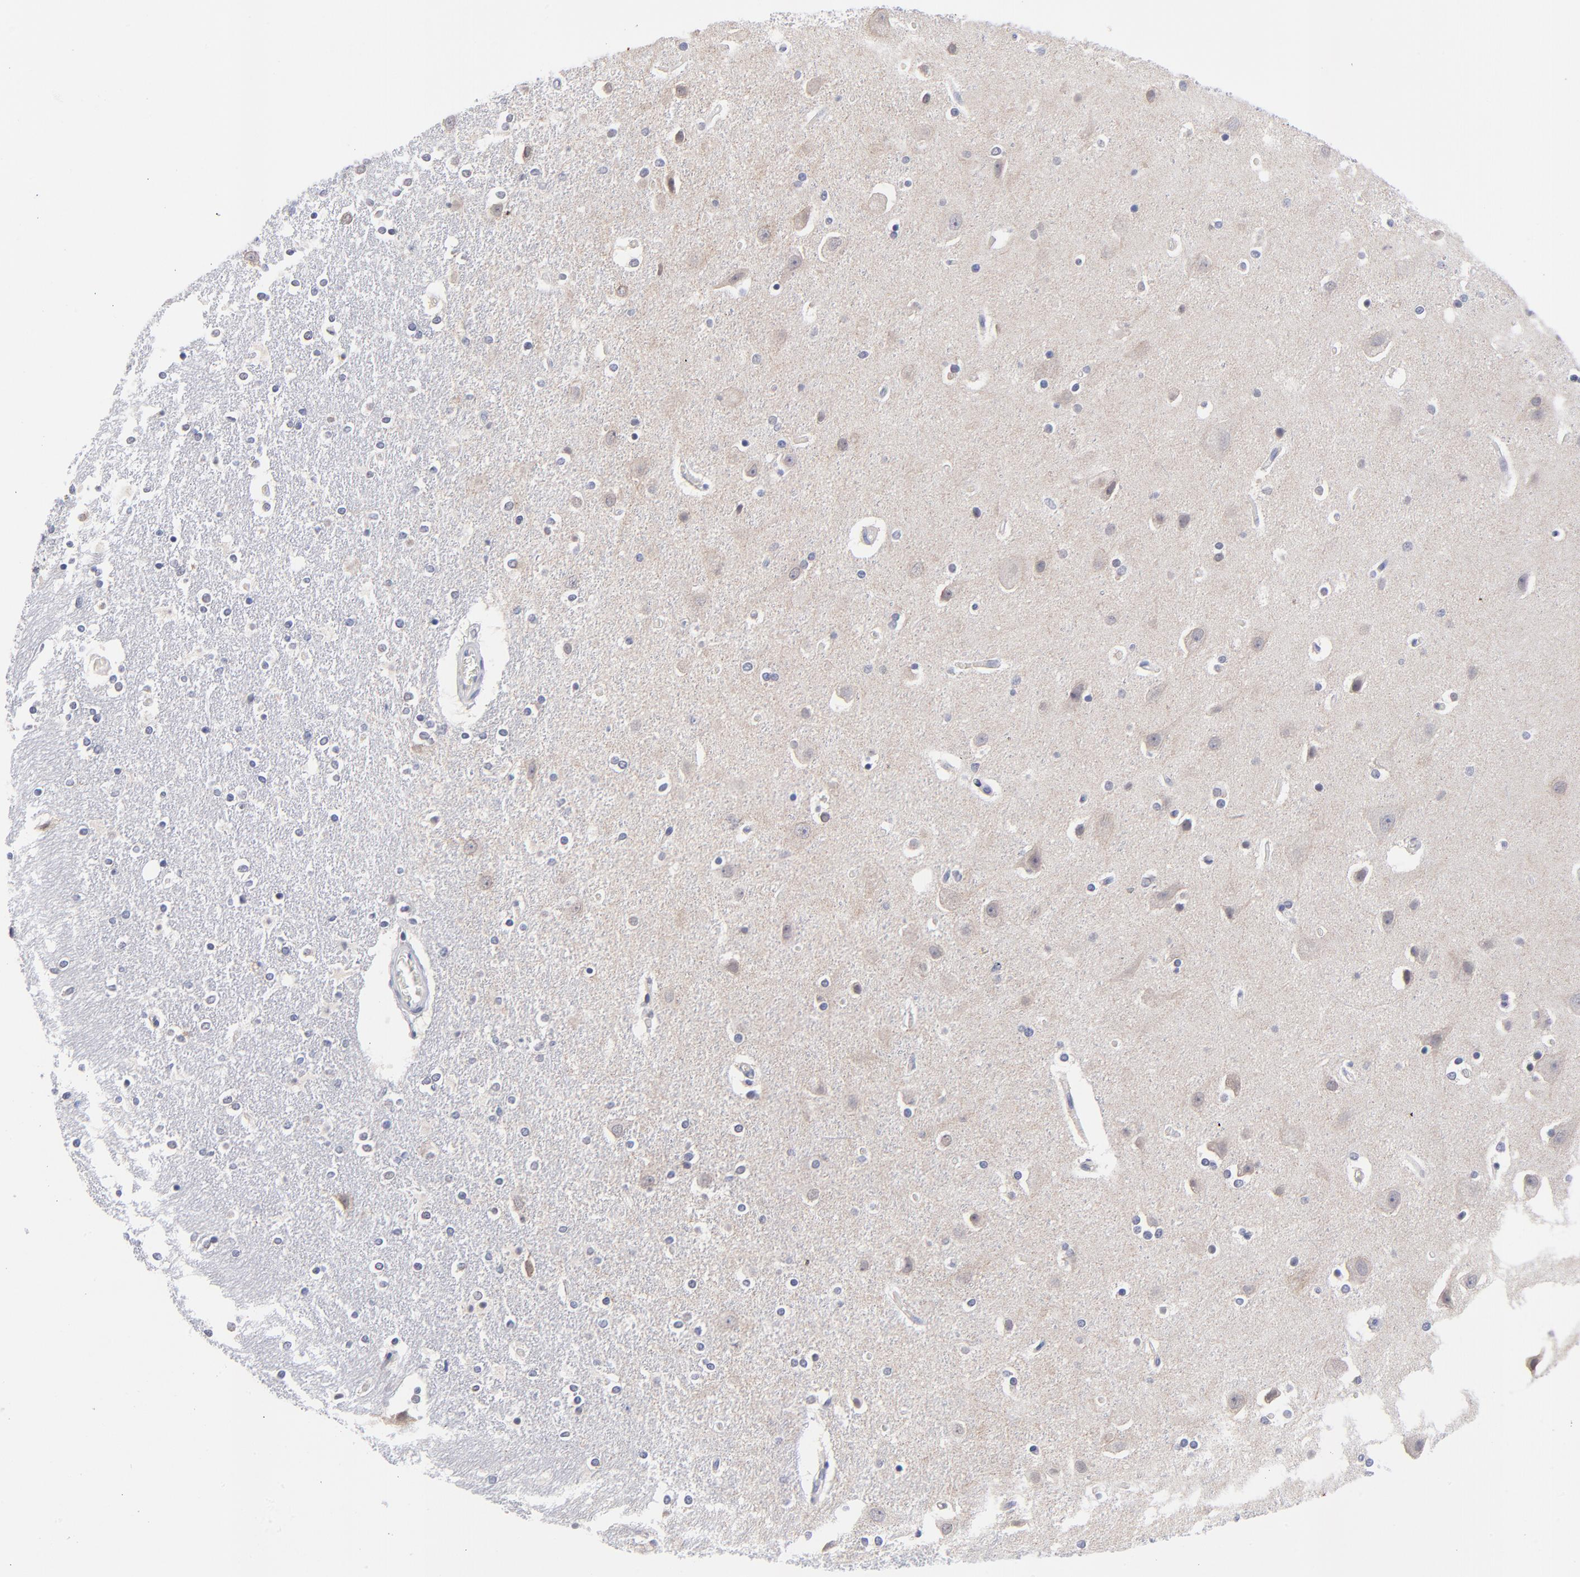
{"staining": {"intensity": "negative", "quantity": "none", "location": "none"}, "tissue": "caudate", "cell_type": "Glial cells", "image_type": "normal", "snomed": [{"axis": "morphology", "description": "Normal tissue, NOS"}, {"axis": "topography", "description": "Lateral ventricle wall"}], "caption": "The photomicrograph exhibits no significant staining in glial cells of caudate. The staining is performed using DAB brown chromogen with nuclei counter-stained in using hematoxylin.", "gene": "FBXO8", "patient": {"sex": "female", "age": 54}}